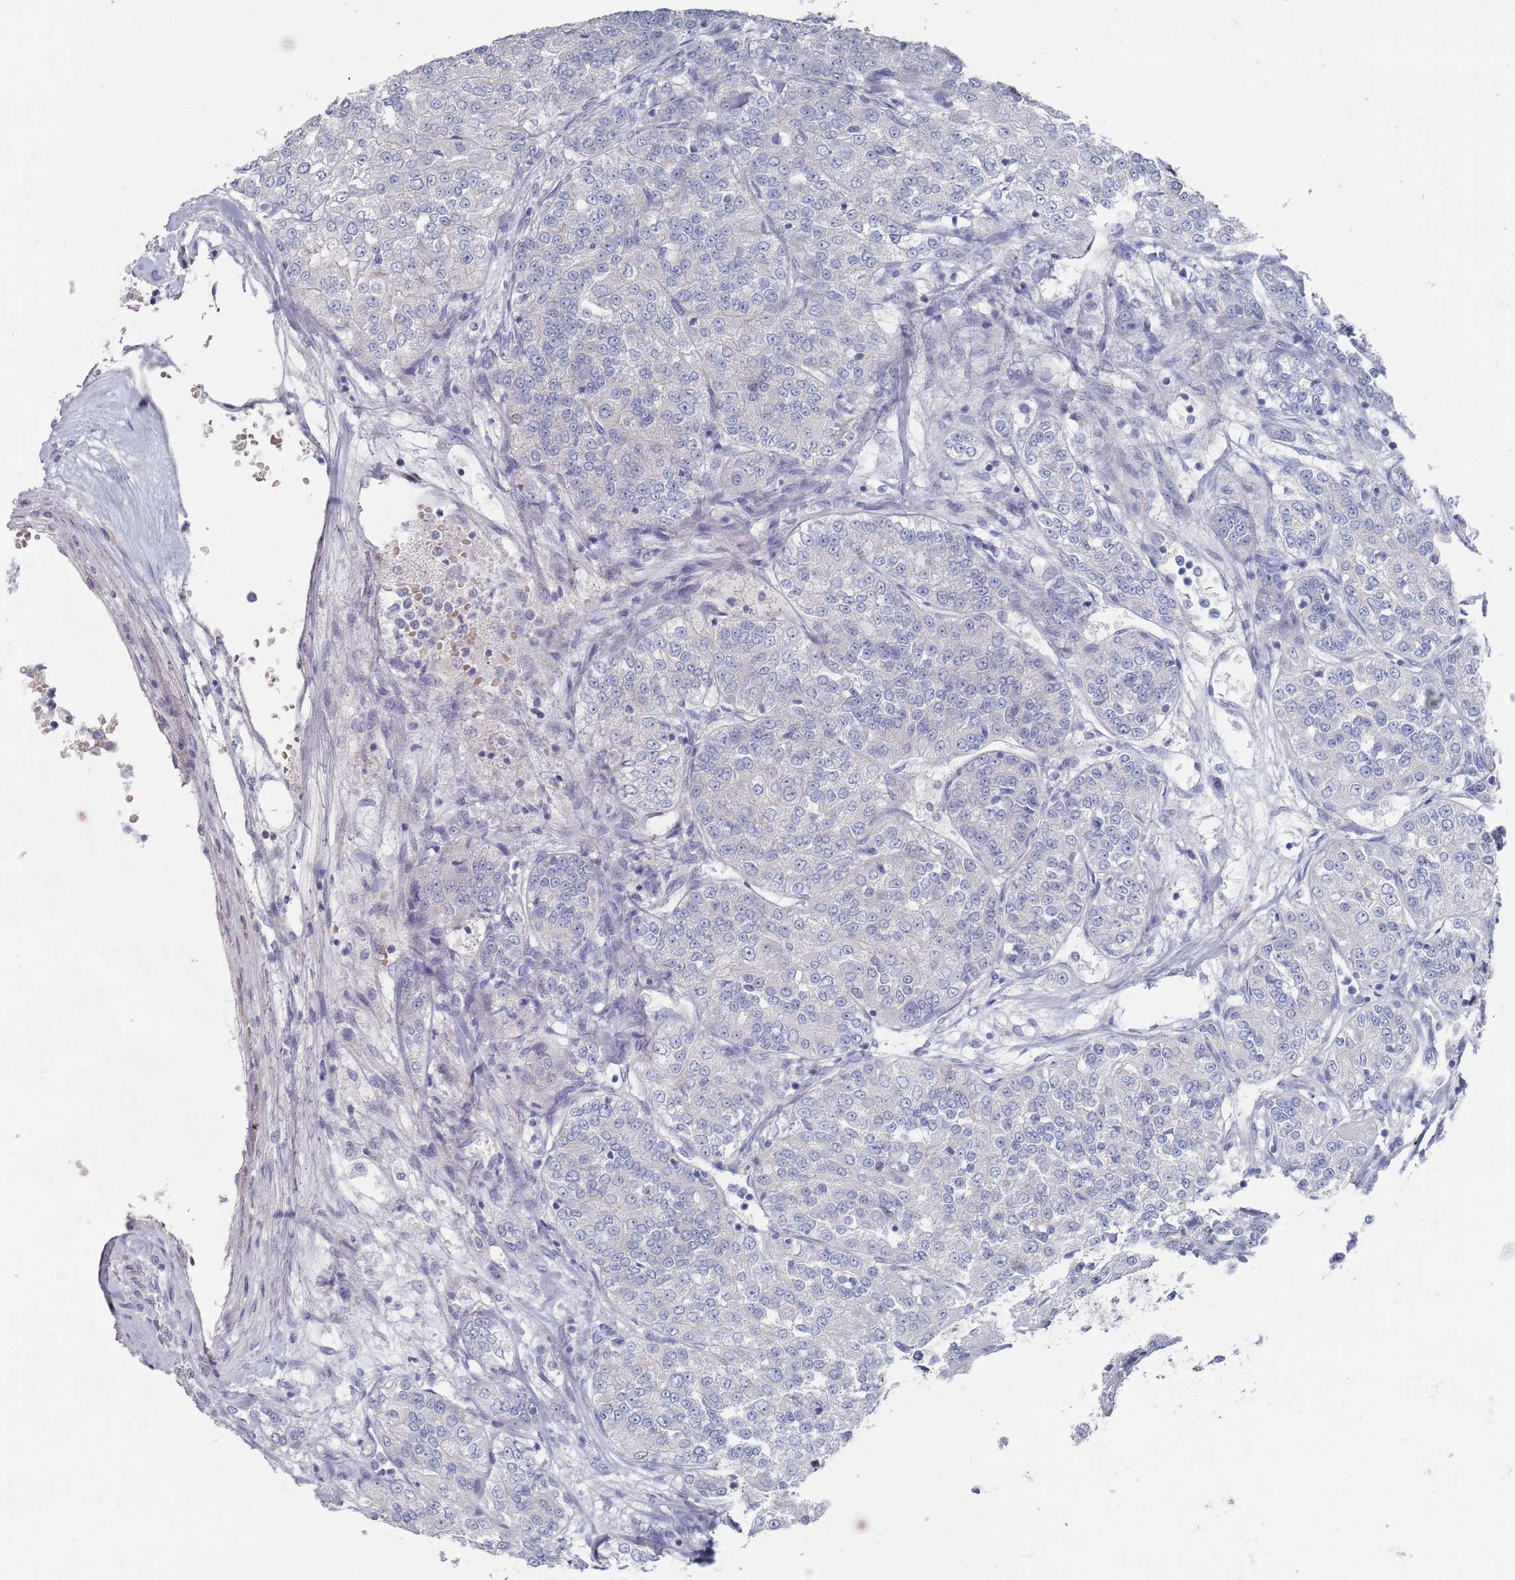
{"staining": {"intensity": "negative", "quantity": "none", "location": "none"}, "tissue": "renal cancer", "cell_type": "Tumor cells", "image_type": "cancer", "snomed": [{"axis": "morphology", "description": "Adenocarcinoma, NOS"}, {"axis": "topography", "description": "Kidney"}], "caption": "Immunohistochemistry micrograph of neoplastic tissue: human renal cancer (adenocarcinoma) stained with DAB (3,3'-diaminobenzidine) reveals no significant protein expression in tumor cells.", "gene": "TMCO3", "patient": {"sex": "female", "age": 63}}